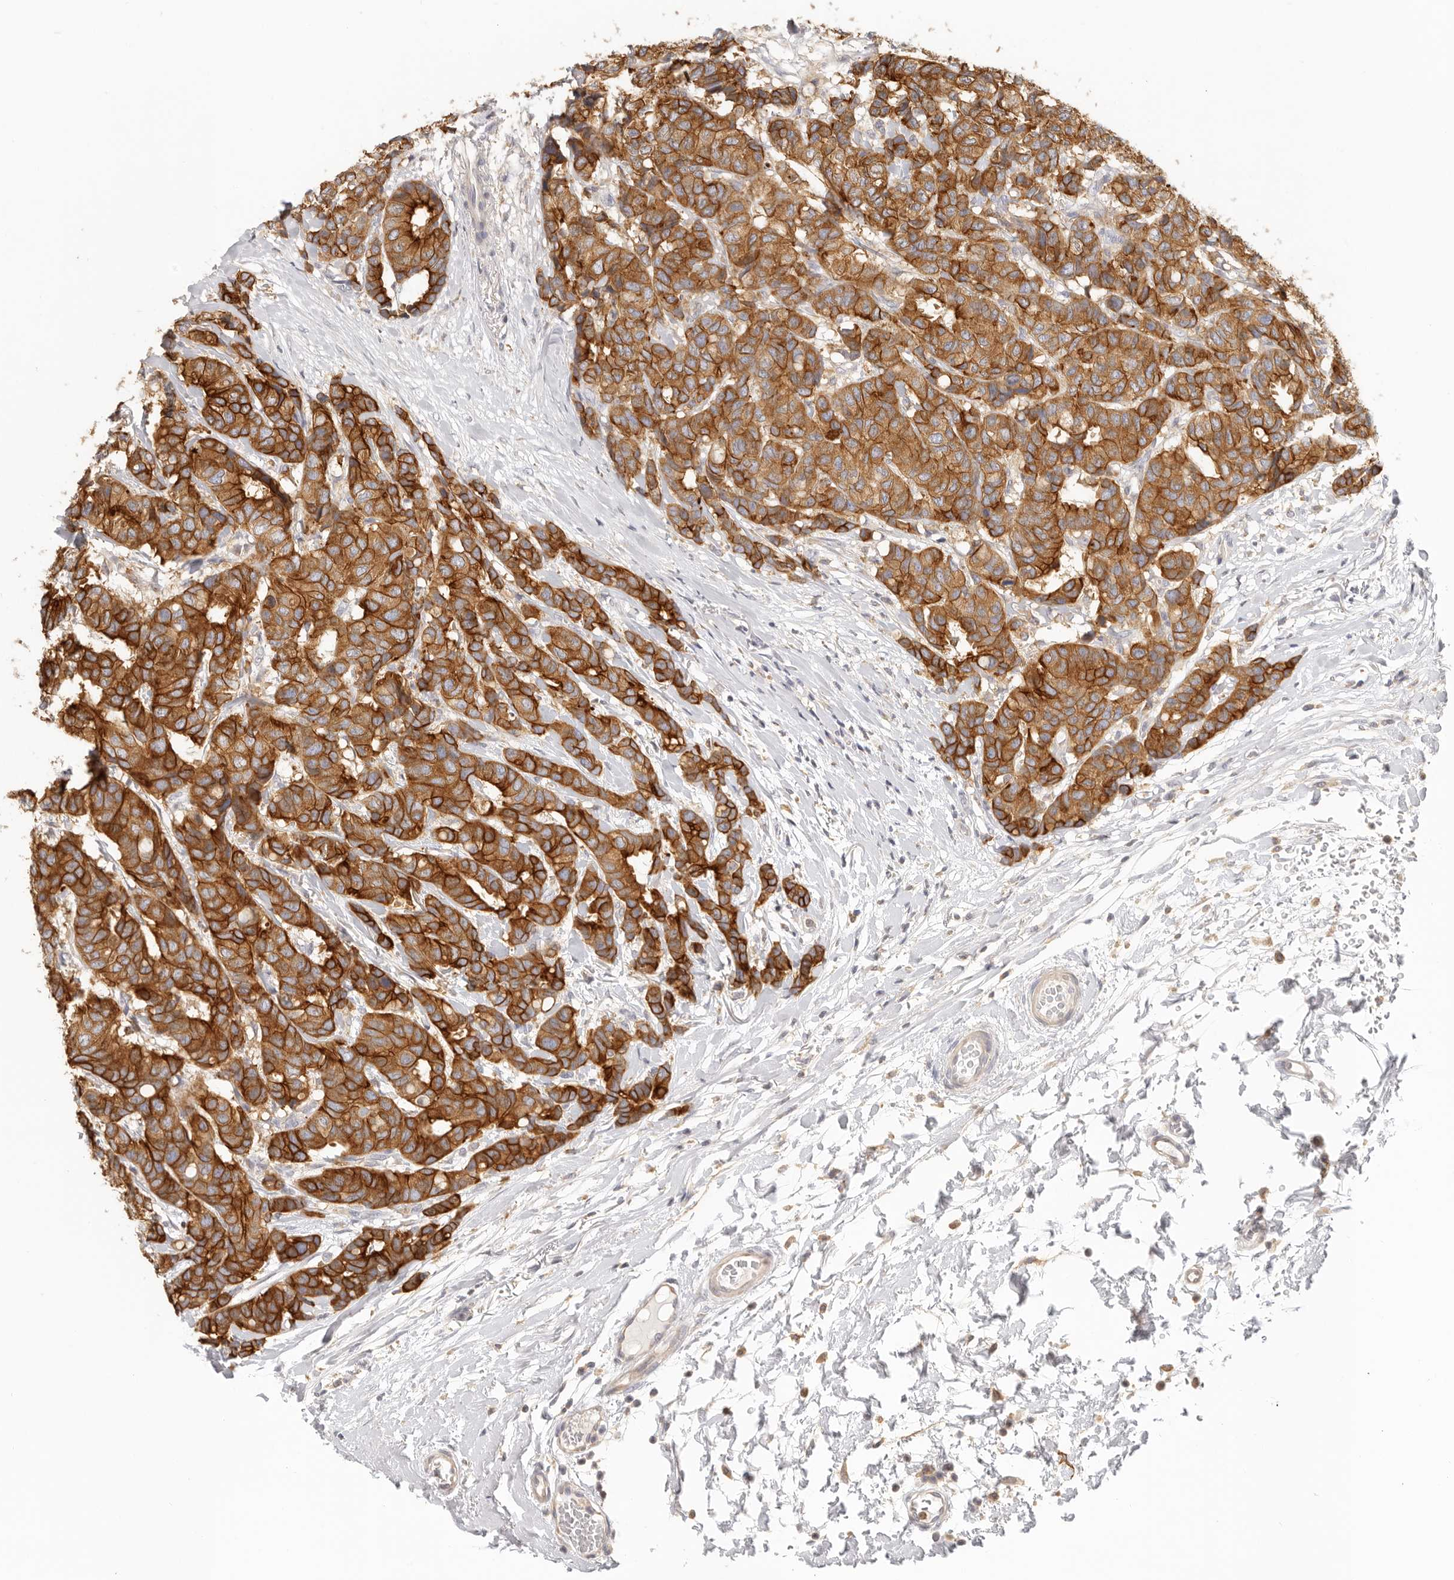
{"staining": {"intensity": "strong", "quantity": ">75%", "location": "cytoplasmic/membranous"}, "tissue": "breast cancer", "cell_type": "Tumor cells", "image_type": "cancer", "snomed": [{"axis": "morphology", "description": "Duct carcinoma"}, {"axis": "topography", "description": "Breast"}], "caption": "Immunohistochemical staining of human invasive ductal carcinoma (breast) displays high levels of strong cytoplasmic/membranous protein positivity in approximately >75% of tumor cells. (brown staining indicates protein expression, while blue staining denotes nuclei).", "gene": "ANXA9", "patient": {"sex": "female", "age": 87}}